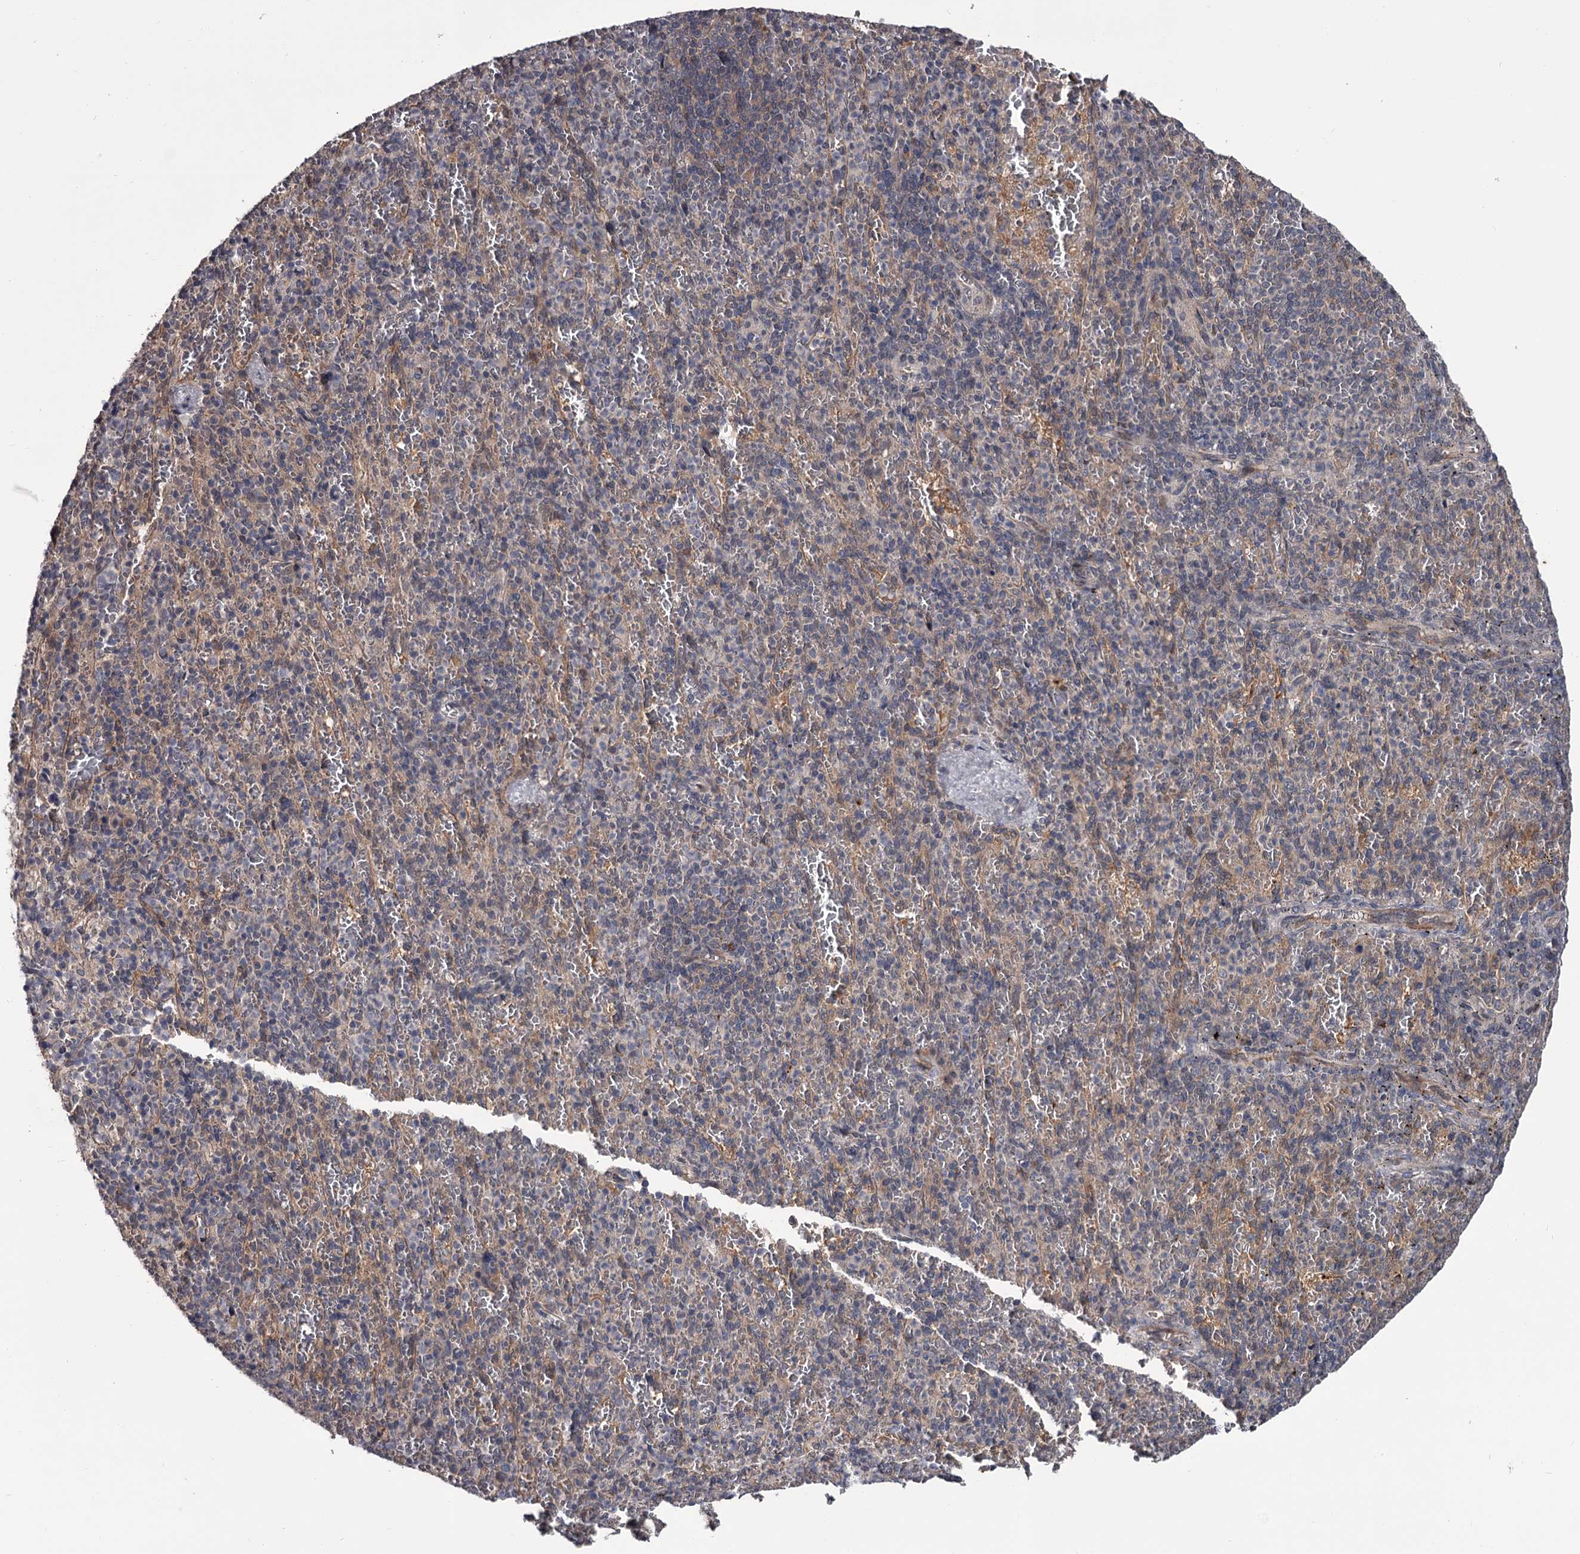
{"staining": {"intensity": "weak", "quantity": "<25%", "location": "cytoplasmic/membranous"}, "tissue": "spleen", "cell_type": "Cells in red pulp", "image_type": "normal", "snomed": [{"axis": "morphology", "description": "Normal tissue, NOS"}, {"axis": "topography", "description": "Spleen"}], "caption": "High magnification brightfield microscopy of normal spleen stained with DAB (3,3'-diaminobenzidine) (brown) and counterstained with hematoxylin (blue): cells in red pulp show no significant positivity. (Stains: DAB immunohistochemistry with hematoxylin counter stain, Microscopy: brightfield microscopy at high magnification).", "gene": "DAO", "patient": {"sex": "female", "age": 74}}